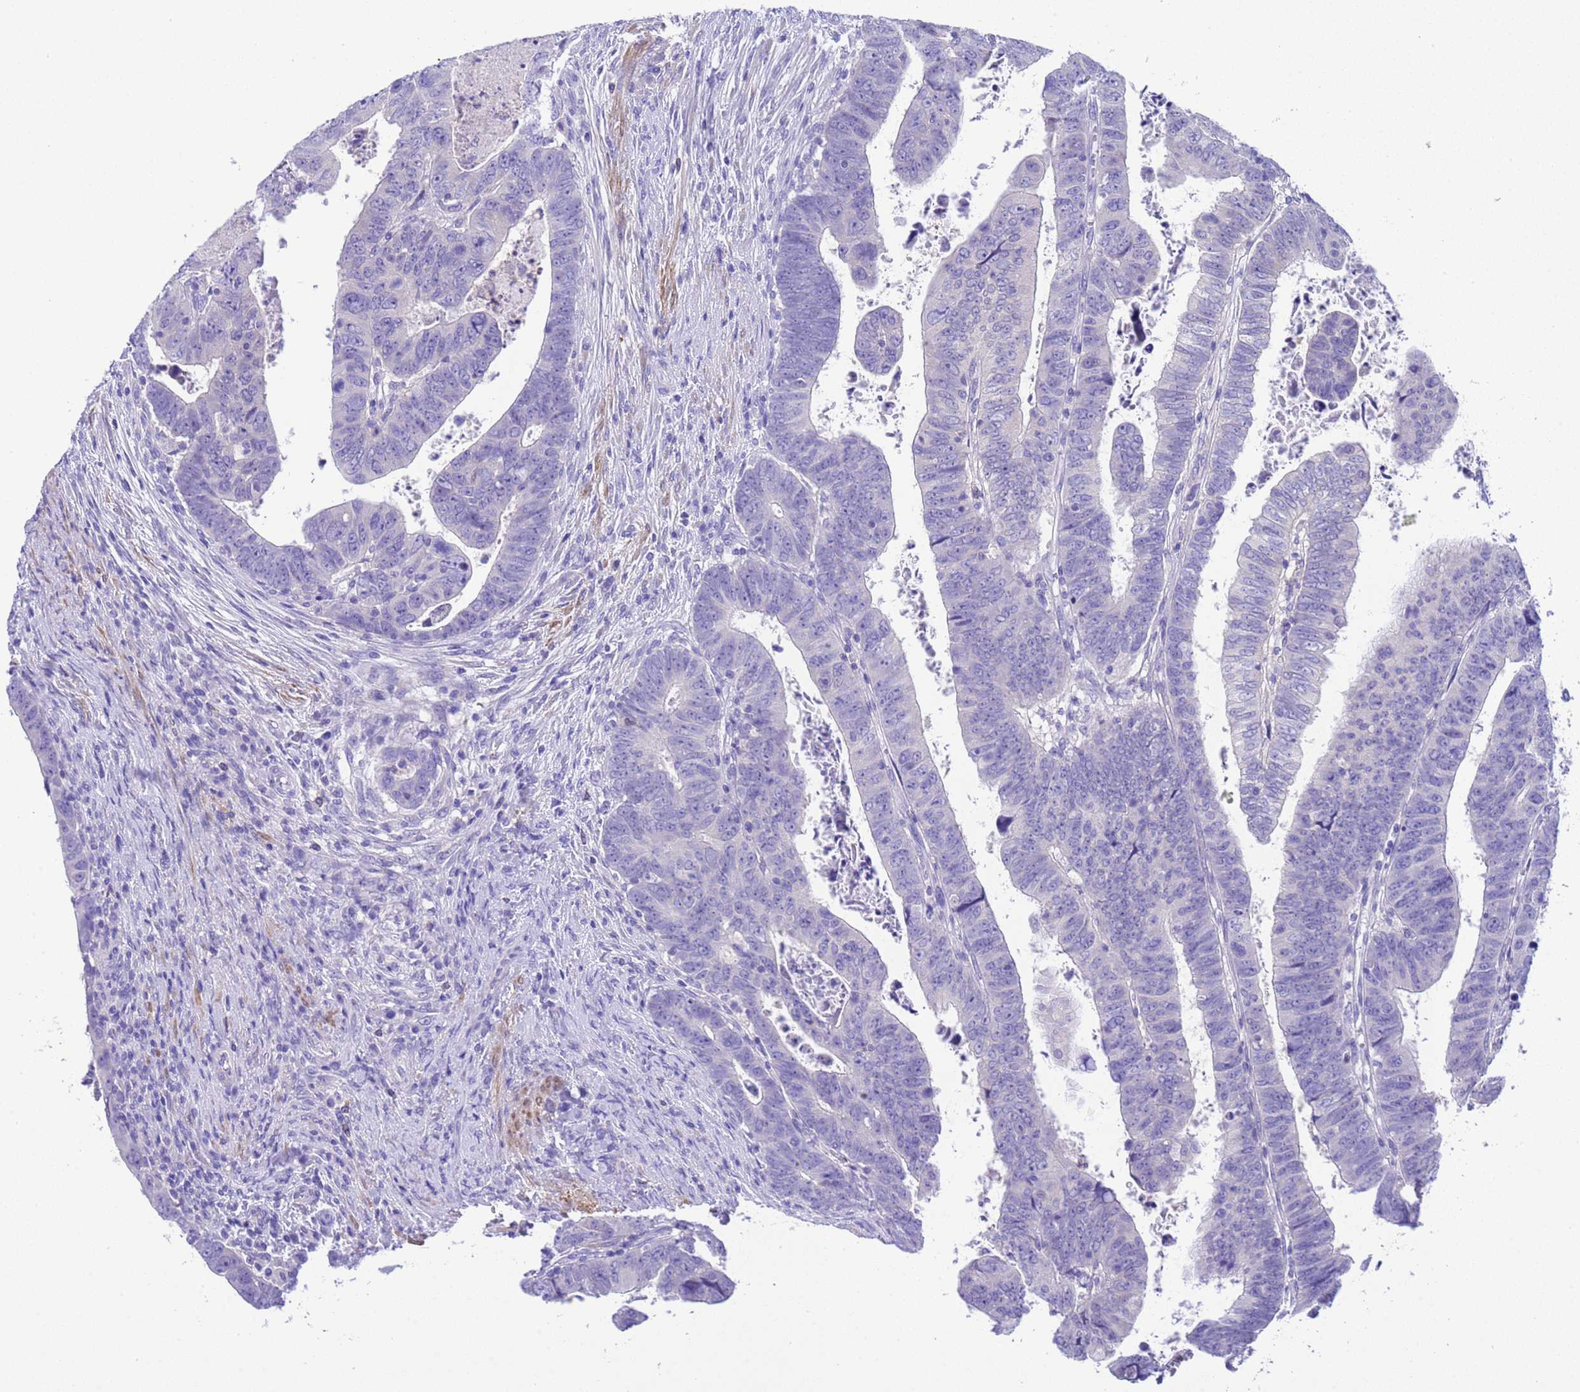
{"staining": {"intensity": "negative", "quantity": "none", "location": "none"}, "tissue": "colorectal cancer", "cell_type": "Tumor cells", "image_type": "cancer", "snomed": [{"axis": "morphology", "description": "Normal tissue, NOS"}, {"axis": "morphology", "description": "Adenocarcinoma, NOS"}, {"axis": "topography", "description": "Rectum"}], "caption": "High power microscopy micrograph of an IHC photomicrograph of adenocarcinoma (colorectal), revealing no significant expression in tumor cells. (Immunohistochemistry, brightfield microscopy, high magnification).", "gene": "USP38", "patient": {"sex": "female", "age": 65}}